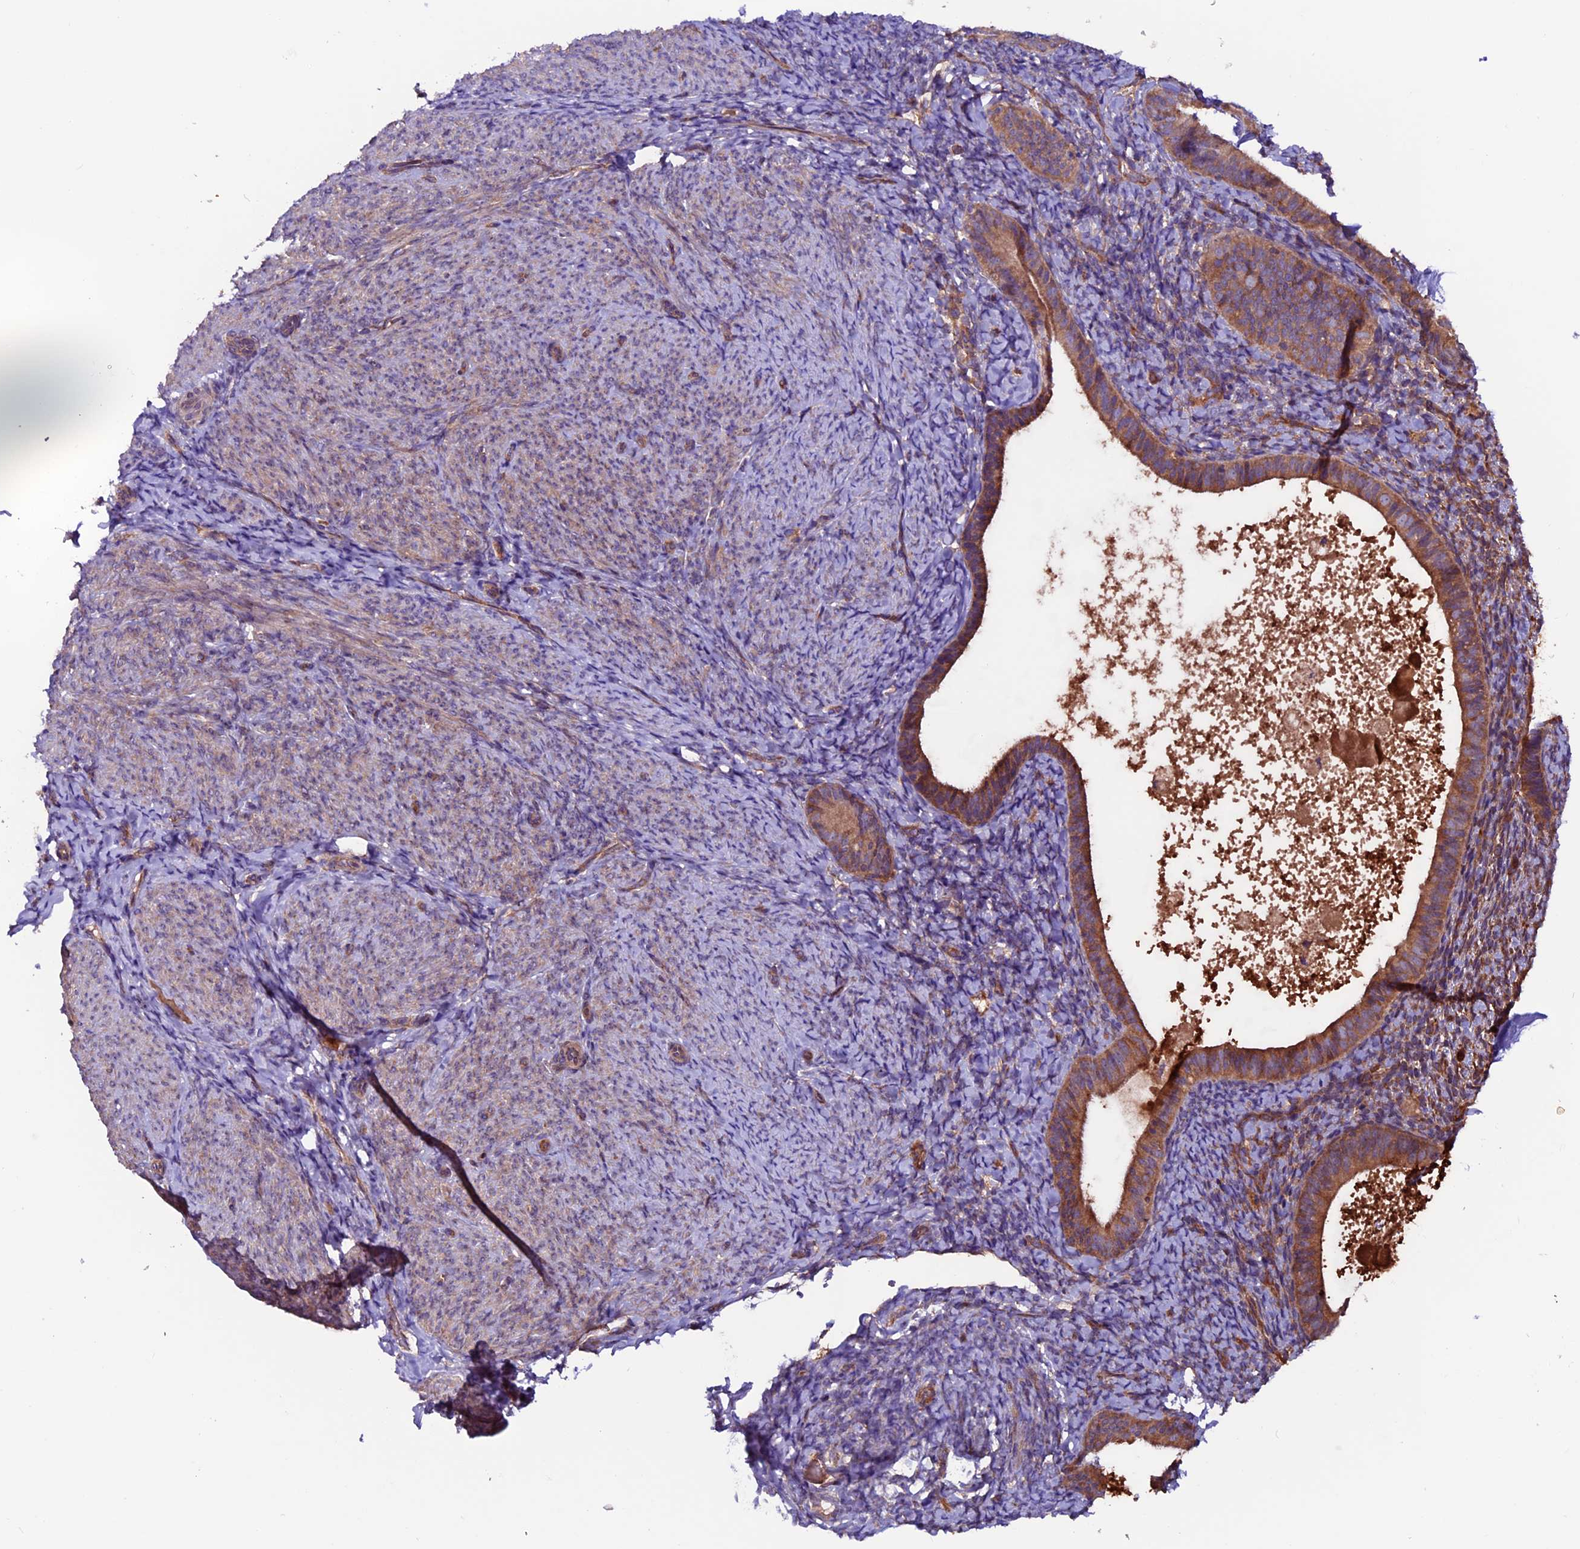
{"staining": {"intensity": "negative", "quantity": "none", "location": "none"}, "tissue": "endometrium", "cell_type": "Cells in endometrial stroma", "image_type": "normal", "snomed": [{"axis": "morphology", "description": "Normal tissue, NOS"}, {"axis": "topography", "description": "Endometrium"}], "caption": "Histopathology image shows no significant protein positivity in cells in endometrial stroma of benign endometrium.", "gene": "ZNF598", "patient": {"sex": "female", "age": 65}}